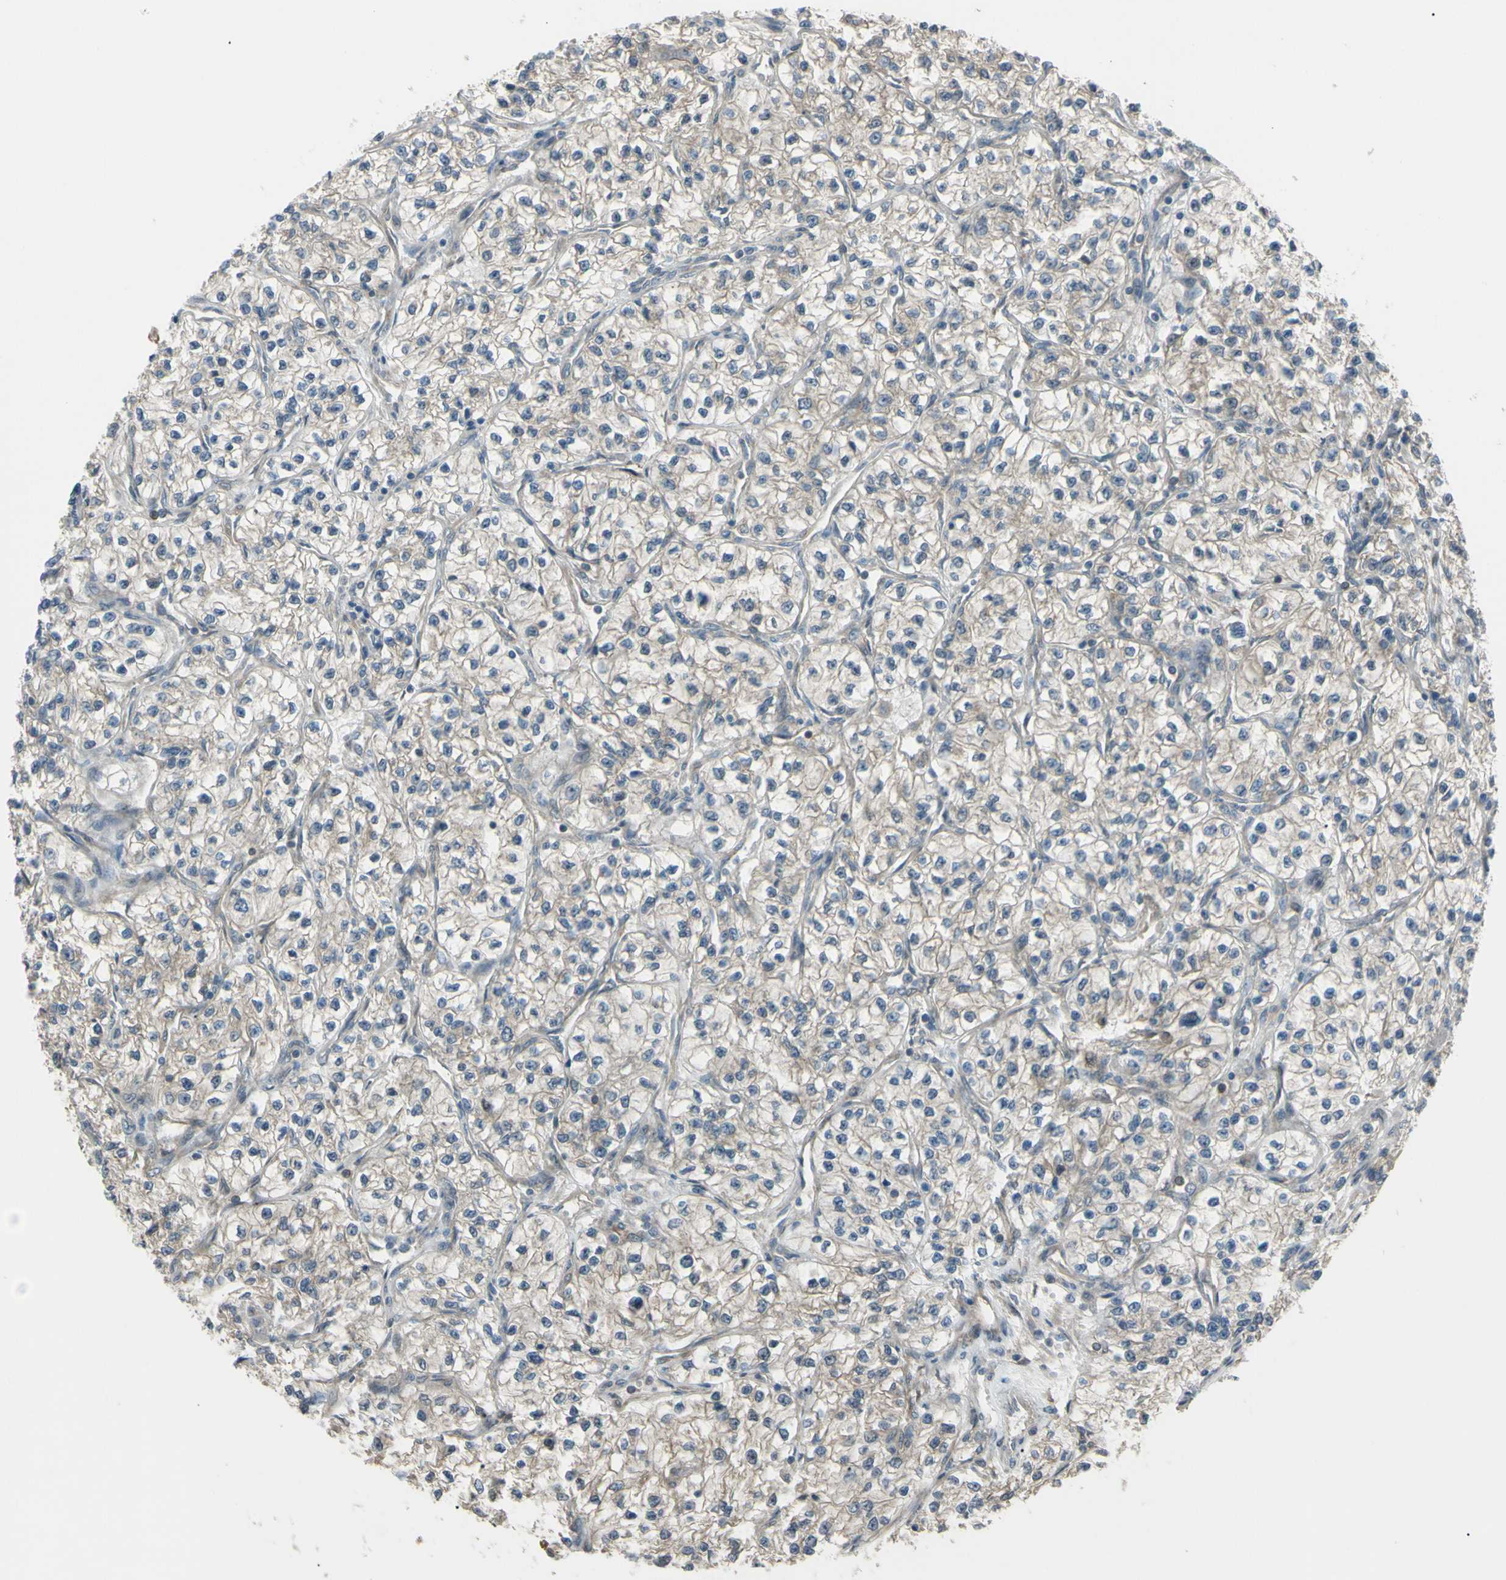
{"staining": {"intensity": "negative", "quantity": "none", "location": "none"}, "tissue": "renal cancer", "cell_type": "Tumor cells", "image_type": "cancer", "snomed": [{"axis": "morphology", "description": "Adenocarcinoma, NOS"}, {"axis": "topography", "description": "Kidney"}], "caption": "A photomicrograph of human renal cancer (adenocarcinoma) is negative for staining in tumor cells.", "gene": "YWHAQ", "patient": {"sex": "female", "age": 57}}